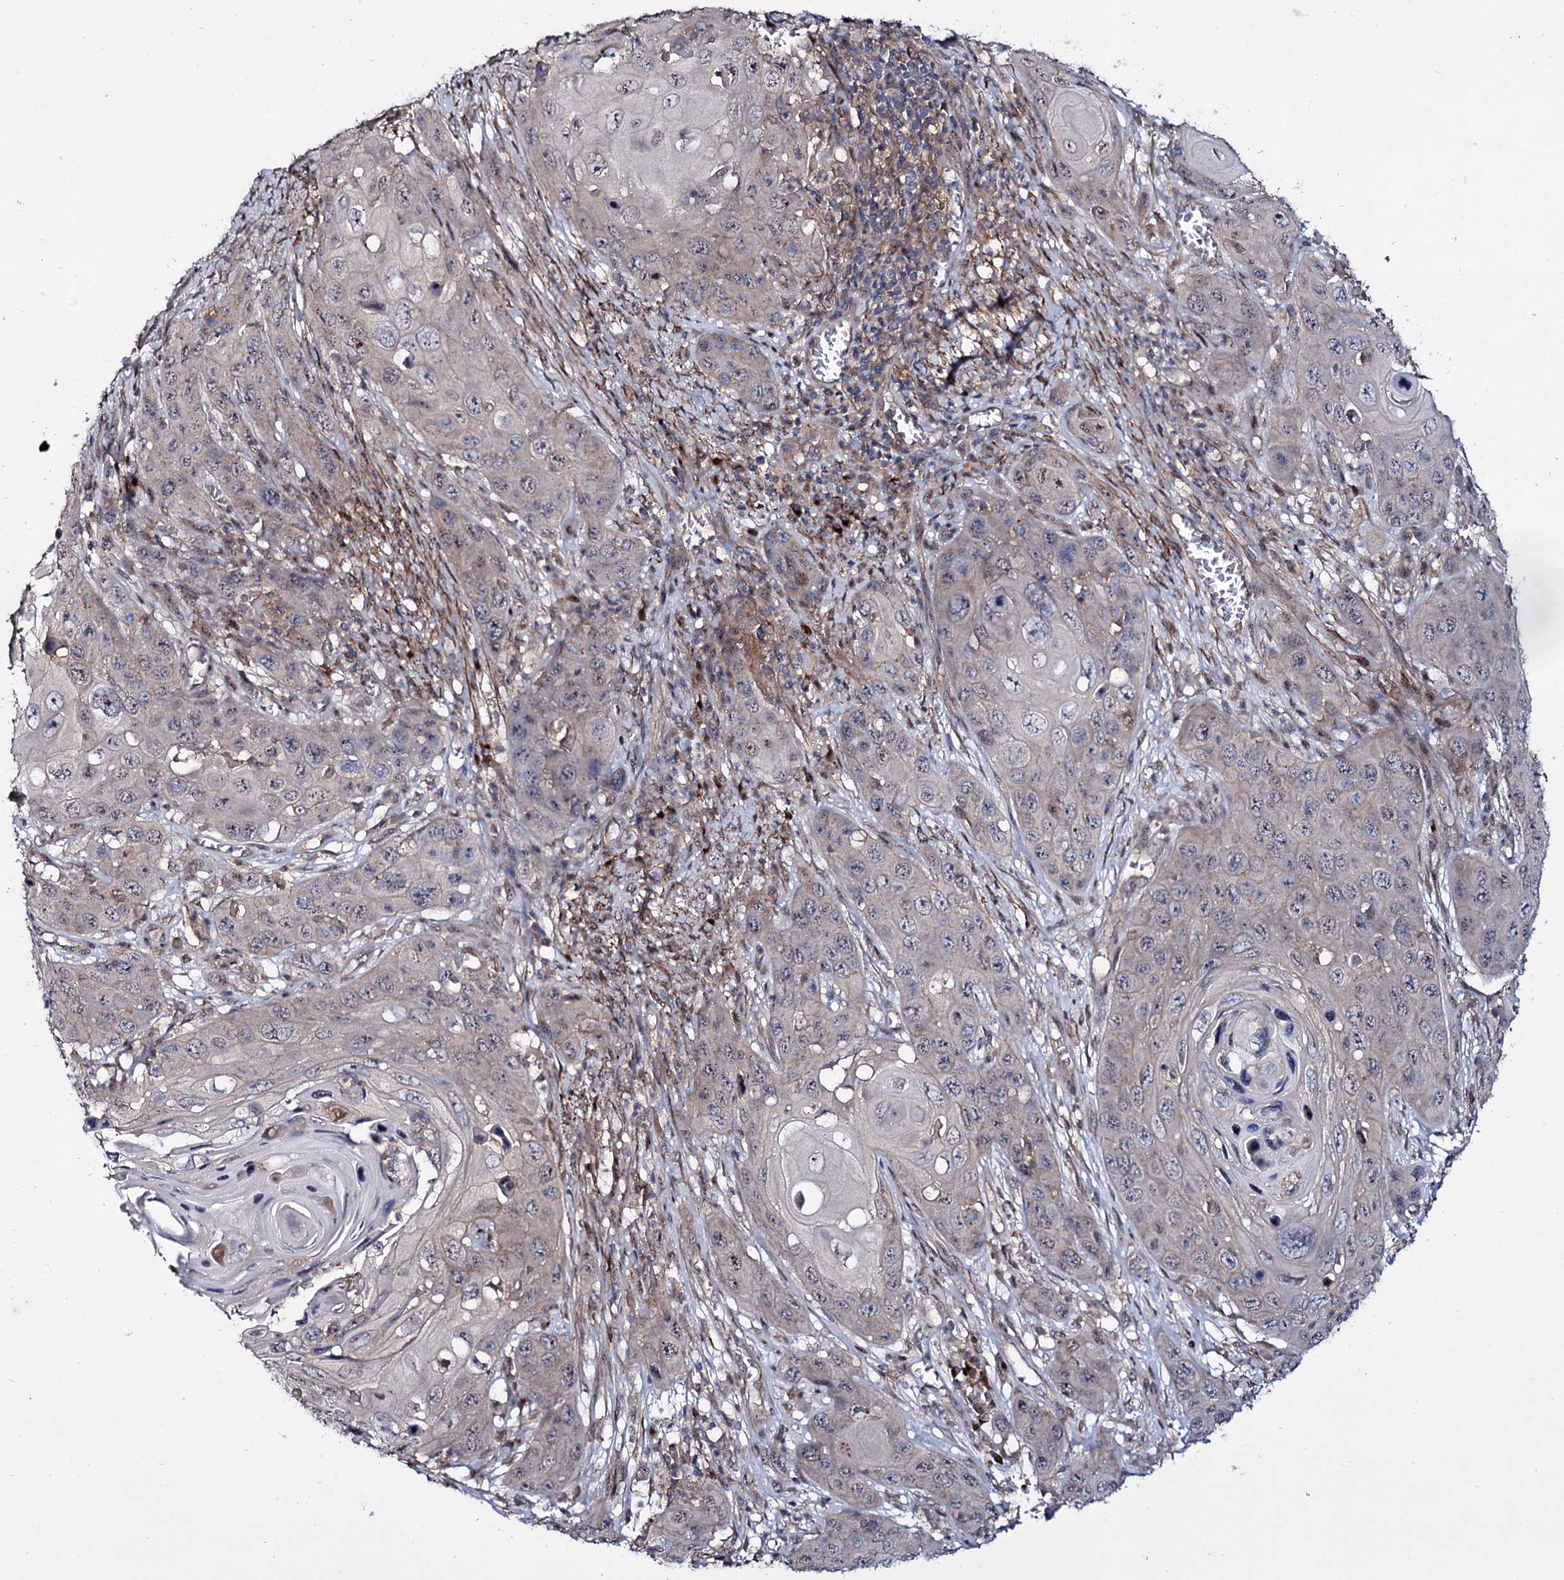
{"staining": {"intensity": "negative", "quantity": "none", "location": "none"}, "tissue": "skin cancer", "cell_type": "Tumor cells", "image_type": "cancer", "snomed": [{"axis": "morphology", "description": "Squamous cell carcinoma, NOS"}, {"axis": "topography", "description": "Skin"}], "caption": "Tumor cells are negative for brown protein staining in skin cancer. (IHC, brightfield microscopy, high magnification).", "gene": "SEC24A", "patient": {"sex": "male", "age": 55}}